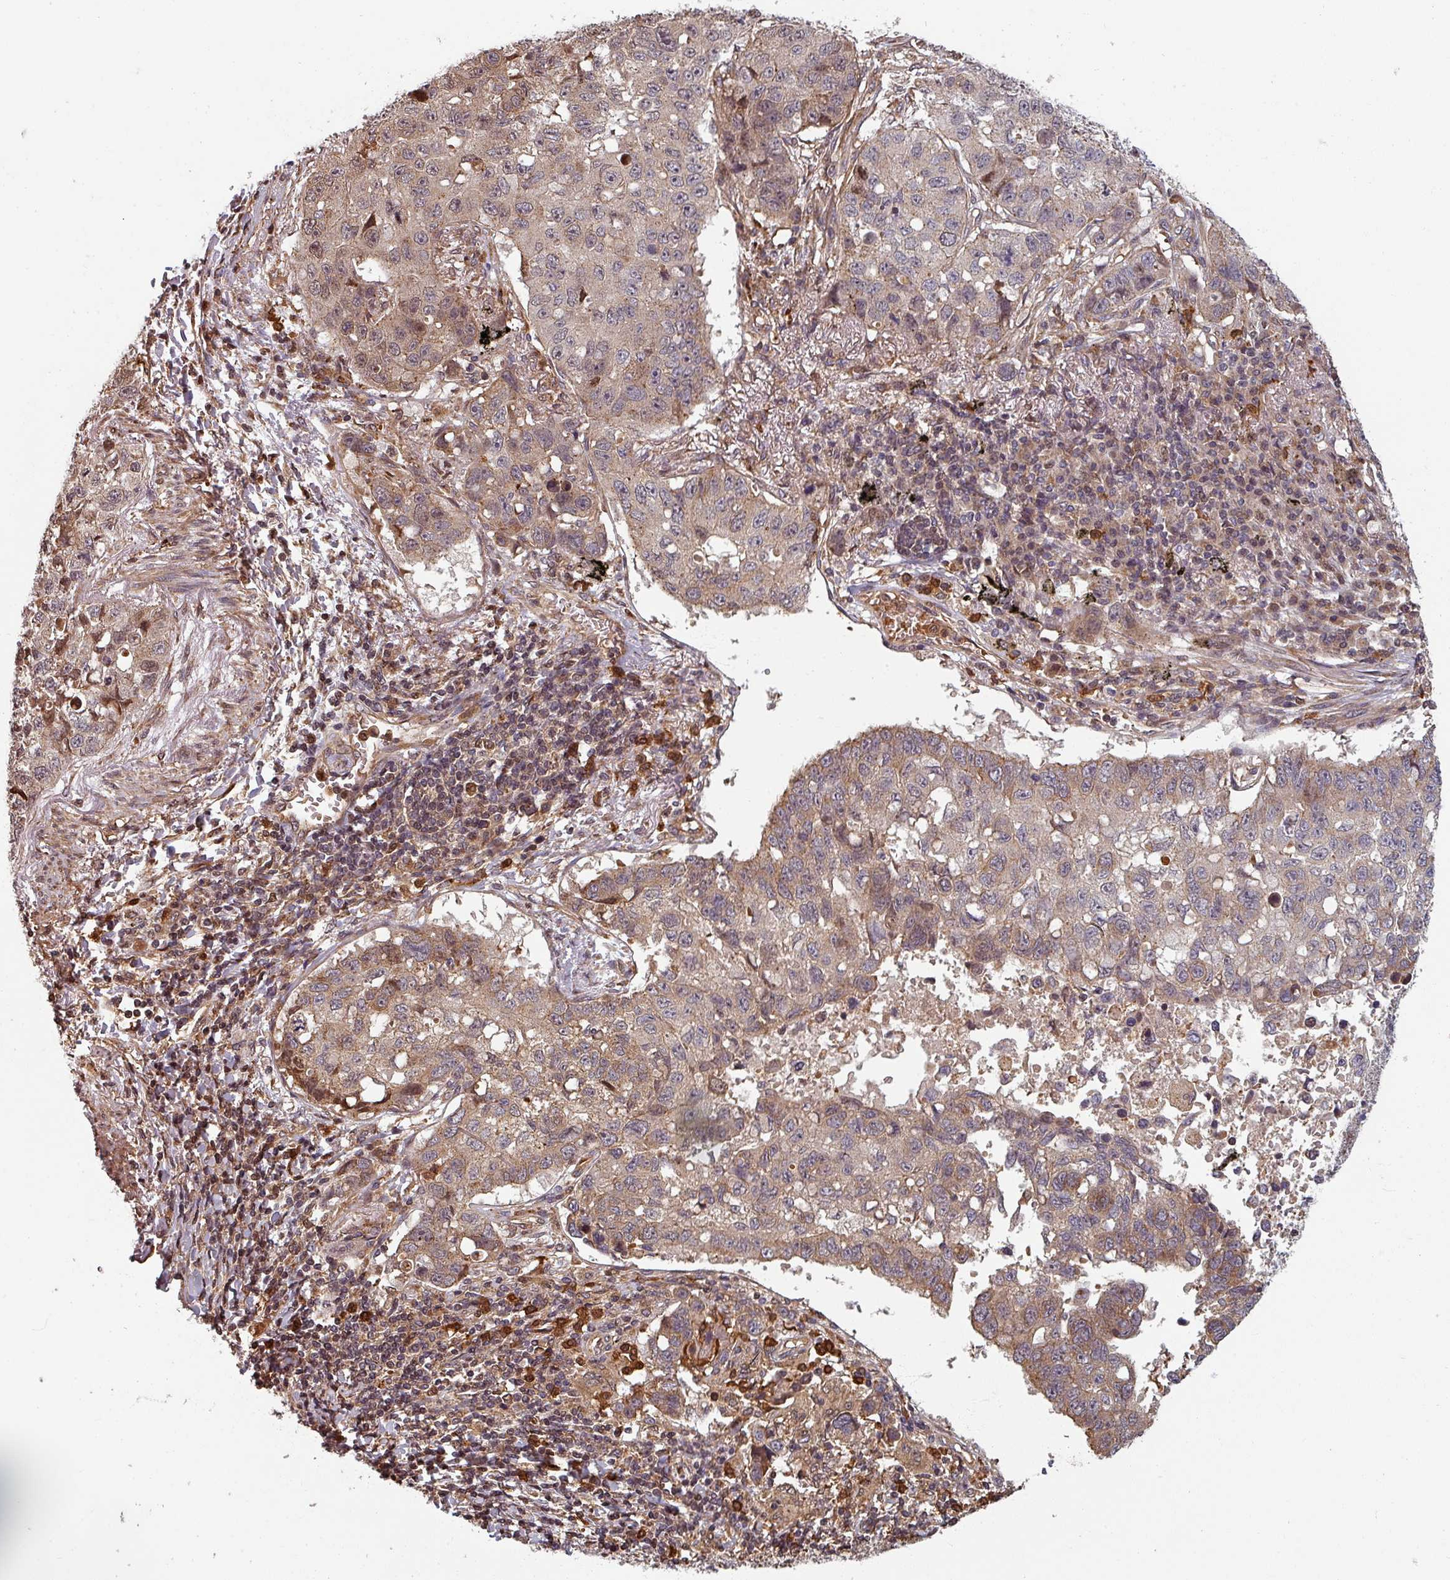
{"staining": {"intensity": "weak", "quantity": "25%-75%", "location": "cytoplasmic/membranous,nuclear"}, "tissue": "lung cancer", "cell_type": "Tumor cells", "image_type": "cancer", "snomed": [{"axis": "morphology", "description": "Squamous cell carcinoma, NOS"}, {"axis": "topography", "description": "Lung"}], "caption": "Immunohistochemistry (IHC) staining of lung cancer, which displays low levels of weak cytoplasmic/membranous and nuclear expression in approximately 25%-75% of tumor cells indicating weak cytoplasmic/membranous and nuclear protein positivity. The staining was performed using DAB (brown) for protein detection and nuclei were counterstained in hematoxylin (blue).", "gene": "EID1", "patient": {"sex": "male", "age": 60}}